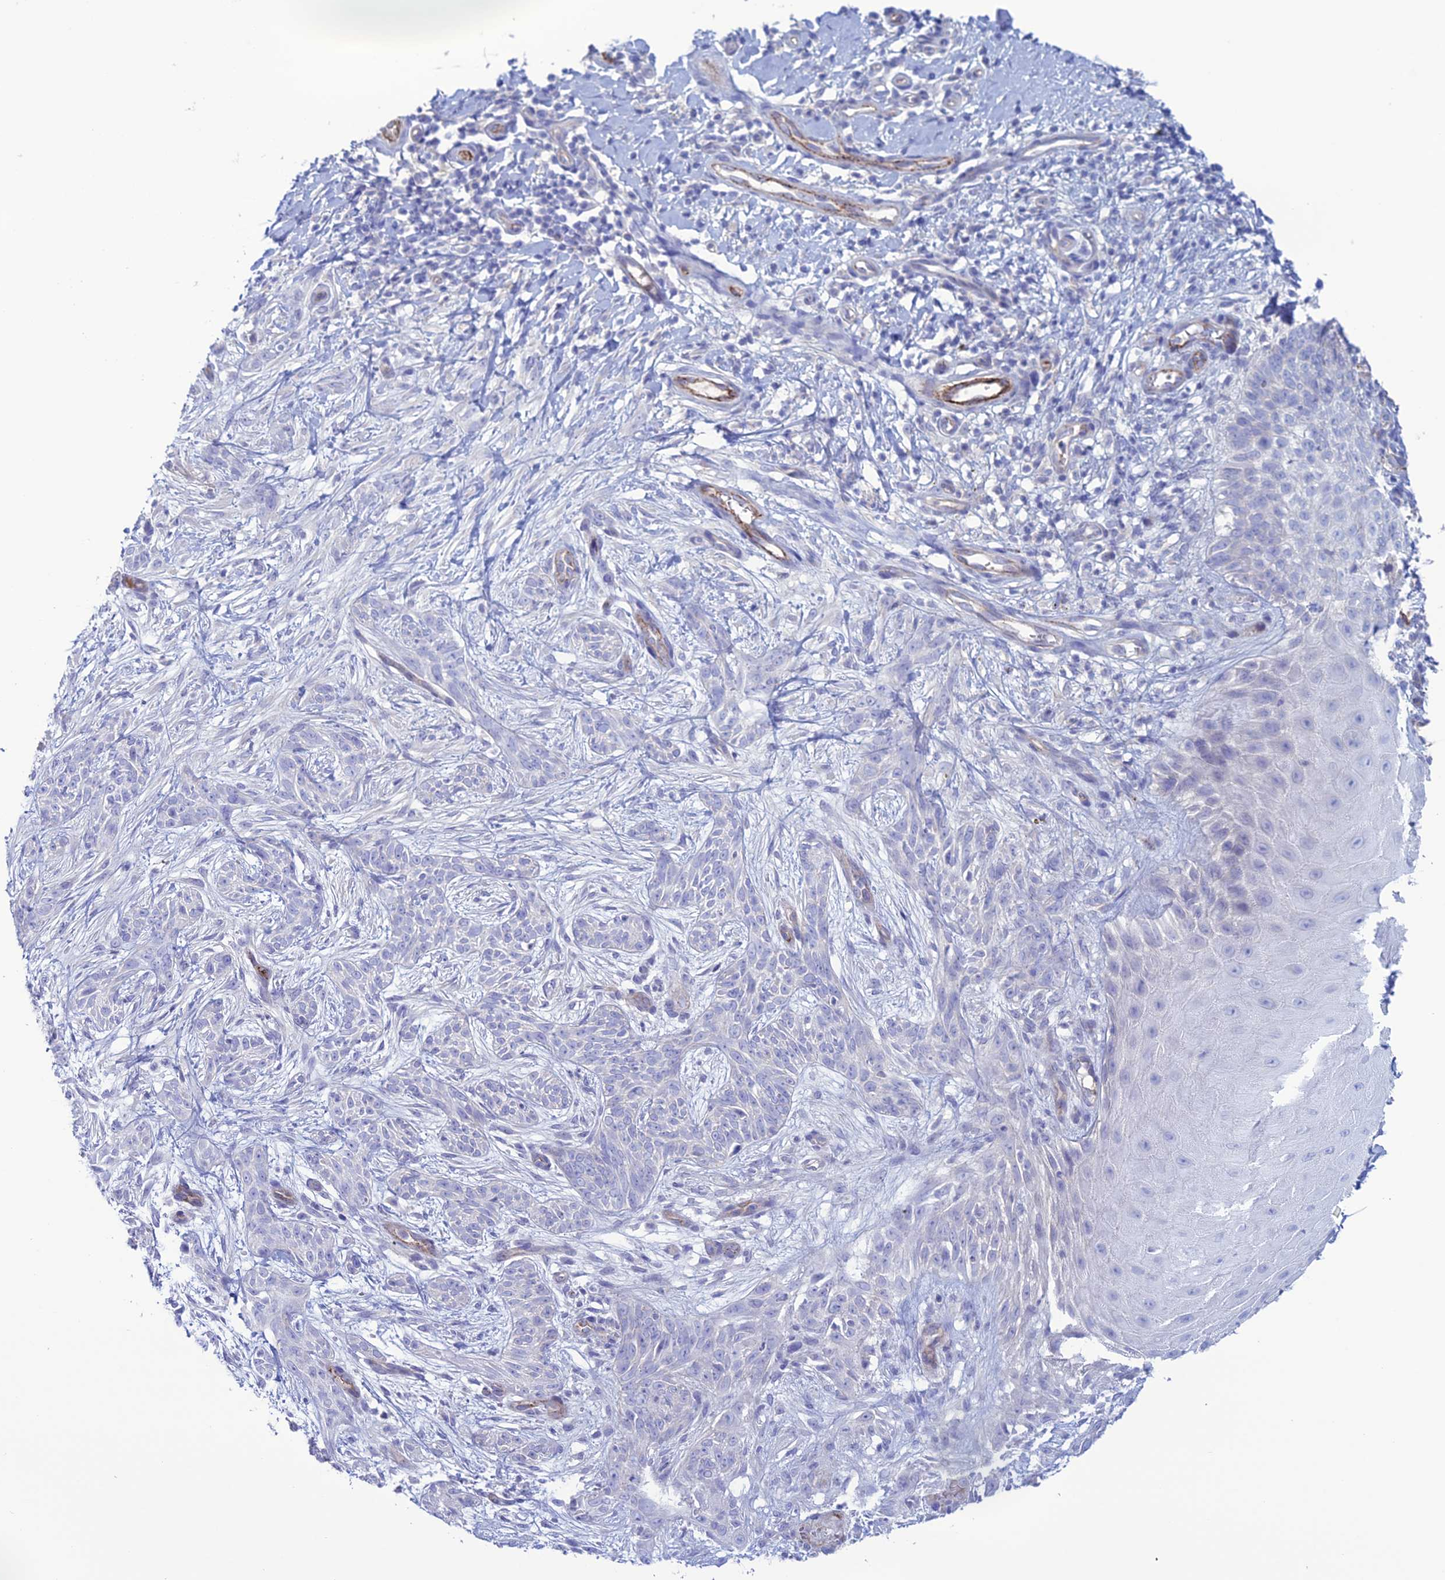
{"staining": {"intensity": "negative", "quantity": "none", "location": "none"}, "tissue": "skin cancer", "cell_type": "Tumor cells", "image_type": "cancer", "snomed": [{"axis": "morphology", "description": "Basal cell carcinoma"}, {"axis": "topography", "description": "Skin"}], "caption": "IHC of skin cancer exhibits no staining in tumor cells.", "gene": "CDC42EP5", "patient": {"sex": "female", "age": 82}}